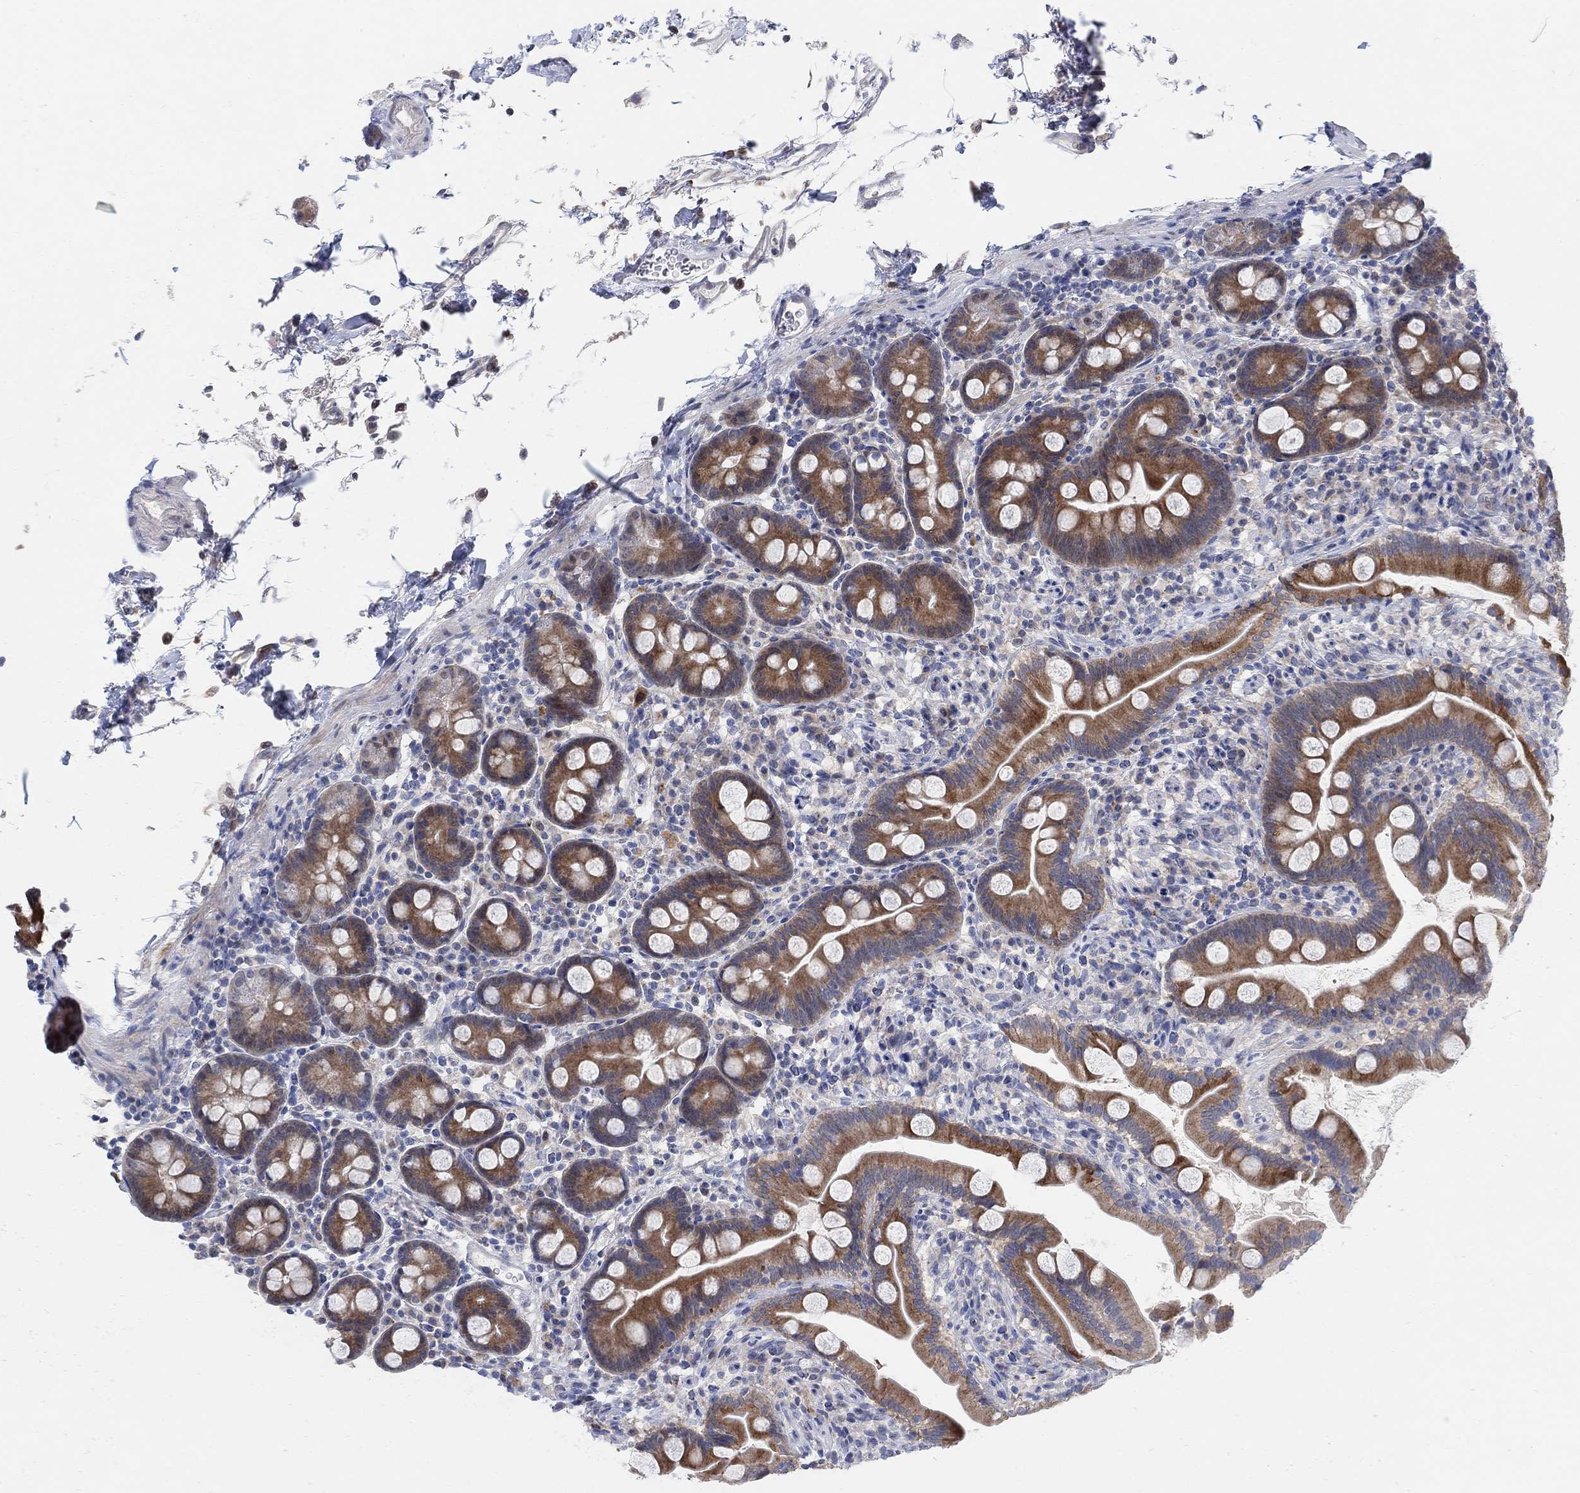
{"staining": {"intensity": "strong", "quantity": ">75%", "location": "cytoplasmic/membranous"}, "tissue": "small intestine", "cell_type": "Glandular cells", "image_type": "normal", "snomed": [{"axis": "morphology", "description": "Normal tissue, NOS"}, {"axis": "topography", "description": "Small intestine"}], "caption": "IHC of unremarkable small intestine exhibits high levels of strong cytoplasmic/membranous positivity in approximately >75% of glandular cells.", "gene": "CNTF", "patient": {"sex": "female", "age": 44}}